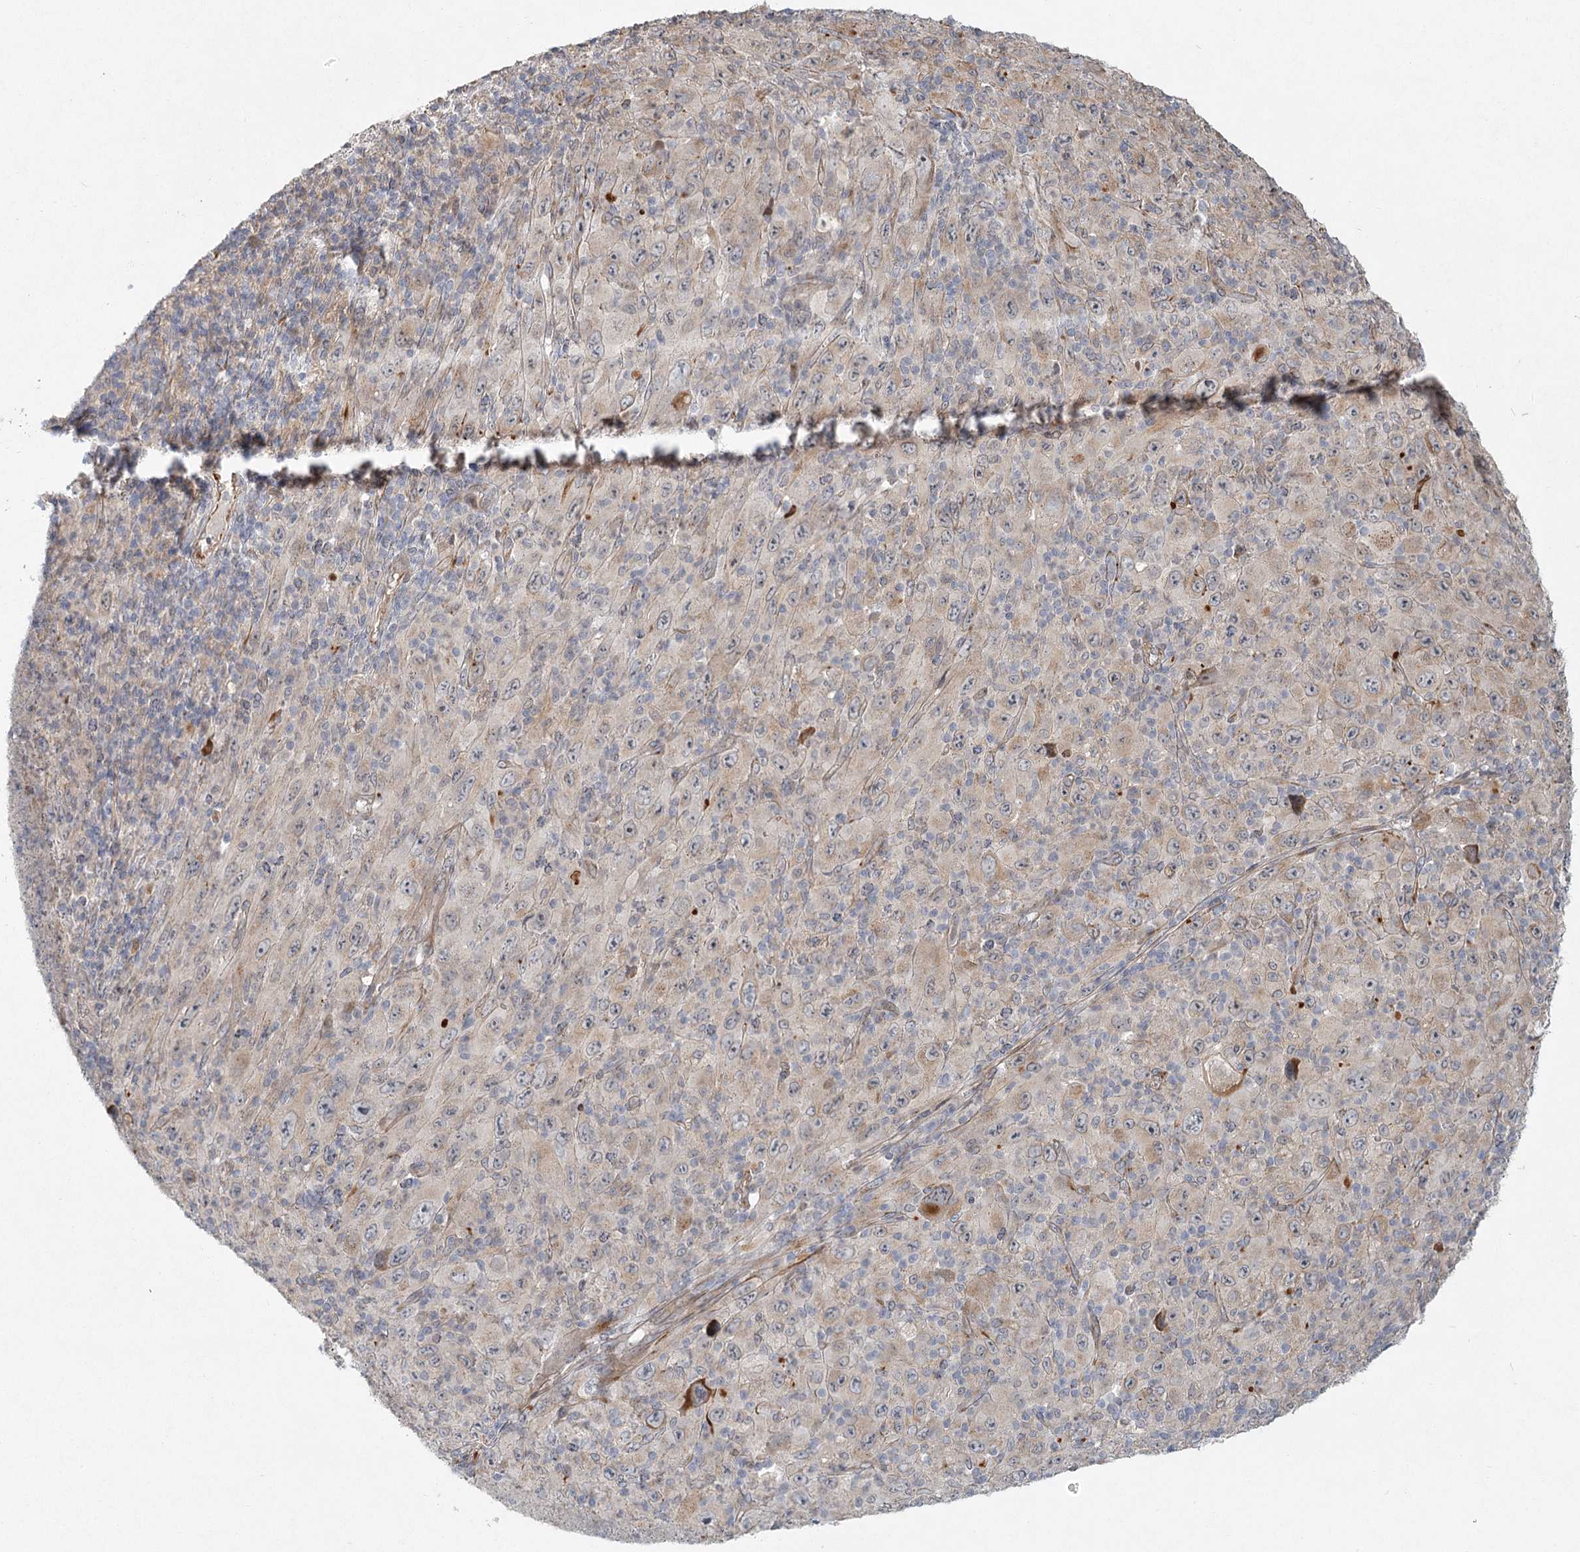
{"staining": {"intensity": "moderate", "quantity": "<25%", "location": "cytoplasmic/membranous"}, "tissue": "melanoma", "cell_type": "Tumor cells", "image_type": "cancer", "snomed": [{"axis": "morphology", "description": "Malignant melanoma, Metastatic site"}, {"axis": "topography", "description": "Skin"}], "caption": "A histopathology image of melanoma stained for a protein demonstrates moderate cytoplasmic/membranous brown staining in tumor cells.", "gene": "LRP2BP", "patient": {"sex": "female", "age": 56}}